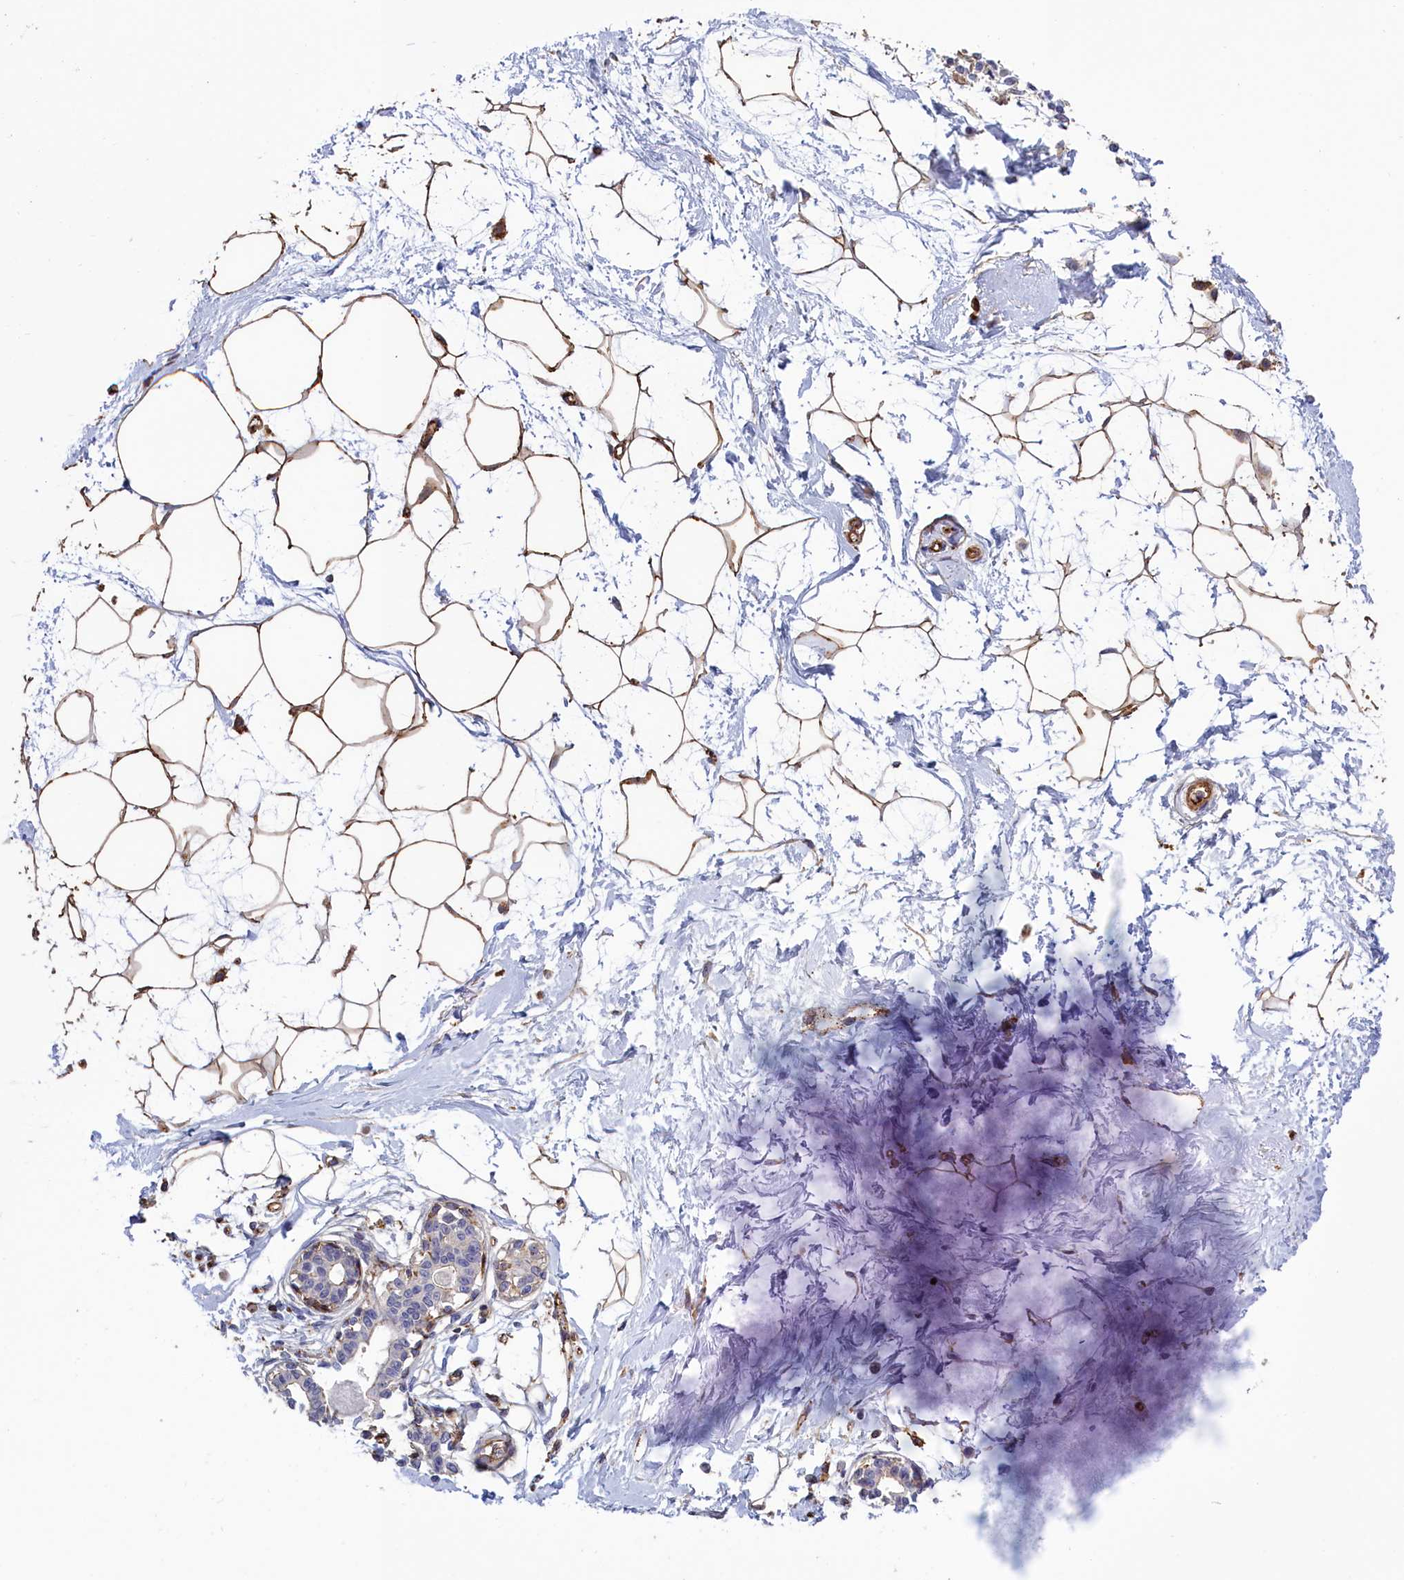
{"staining": {"intensity": "moderate", "quantity": ">75%", "location": "cytoplasmic/membranous"}, "tissue": "breast", "cell_type": "Adipocytes", "image_type": "normal", "snomed": [{"axis": "morphology", "description": "Normal tissue, NOS"}, {"axis": "topography", "description": "Breast"}], "caption": "Immunohistochemistry (IHC) image of normal breast: human breast stained using immunohistochemistry shows medium levels of moderate protein expression localized specifically in the cytoplasmic/membranous of adipocytes, appearing as a cytoplasmic/membranous brown color.", "gene": "ANKRD27", "patient": {"sex": "female", "age": 45}}